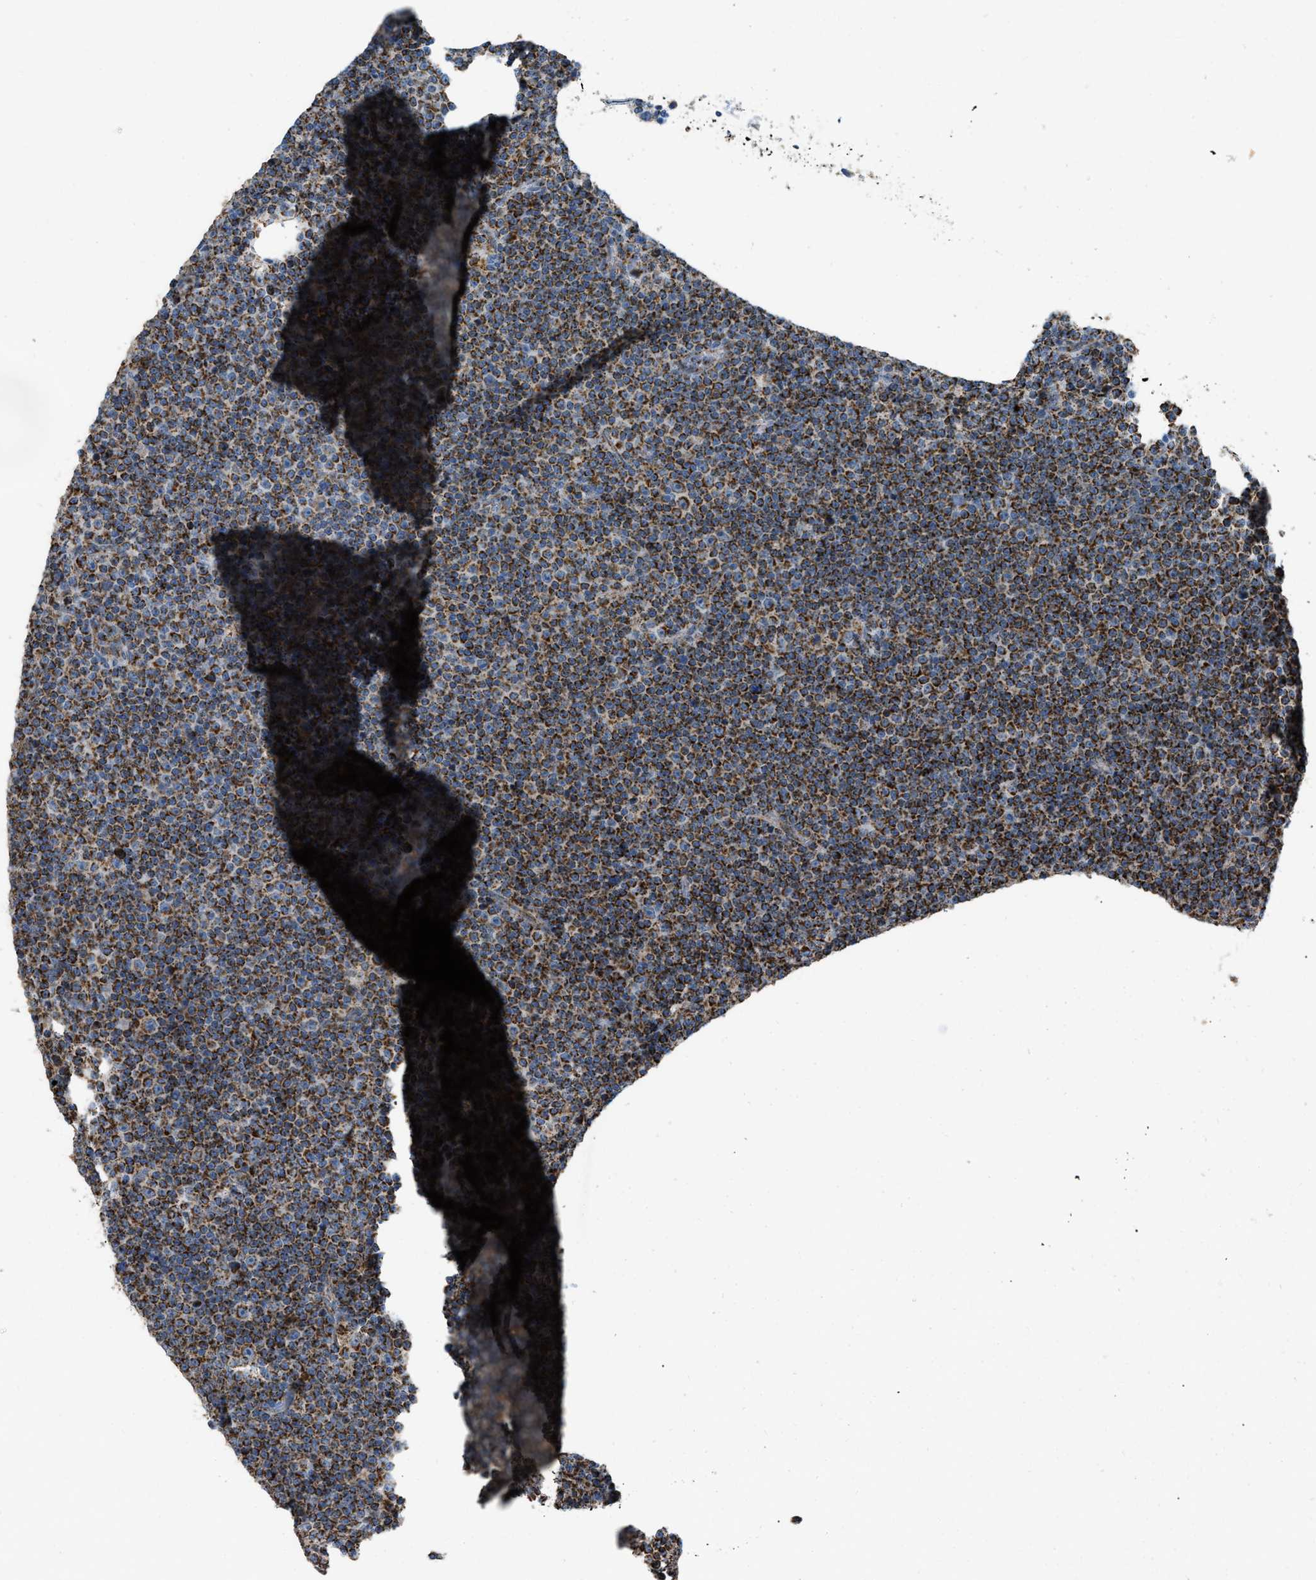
{"staining": {"intensity": "strong", "quantity": ">75%", "location": "cytoplasmic/membranous"}, "tissue": "lymphoma", "cell_type": "Tumor cells", "image_type": "cancer", "snomed": [{"axis": "morphology", "description": "Malignant lymphoma, non-Hodgkin's type, Low grade"}, {"axis": "topography", "description": "Lymph node"}], "caption": "Tumor cells demonstrate high levels of strong cytoplasmic/membranous expression in about >75% of cells in low-grade malignant lymphoma, non-Hodgkin's type.", "gene": "ETFB", "patient": {"sex": "female", "age": 67}}